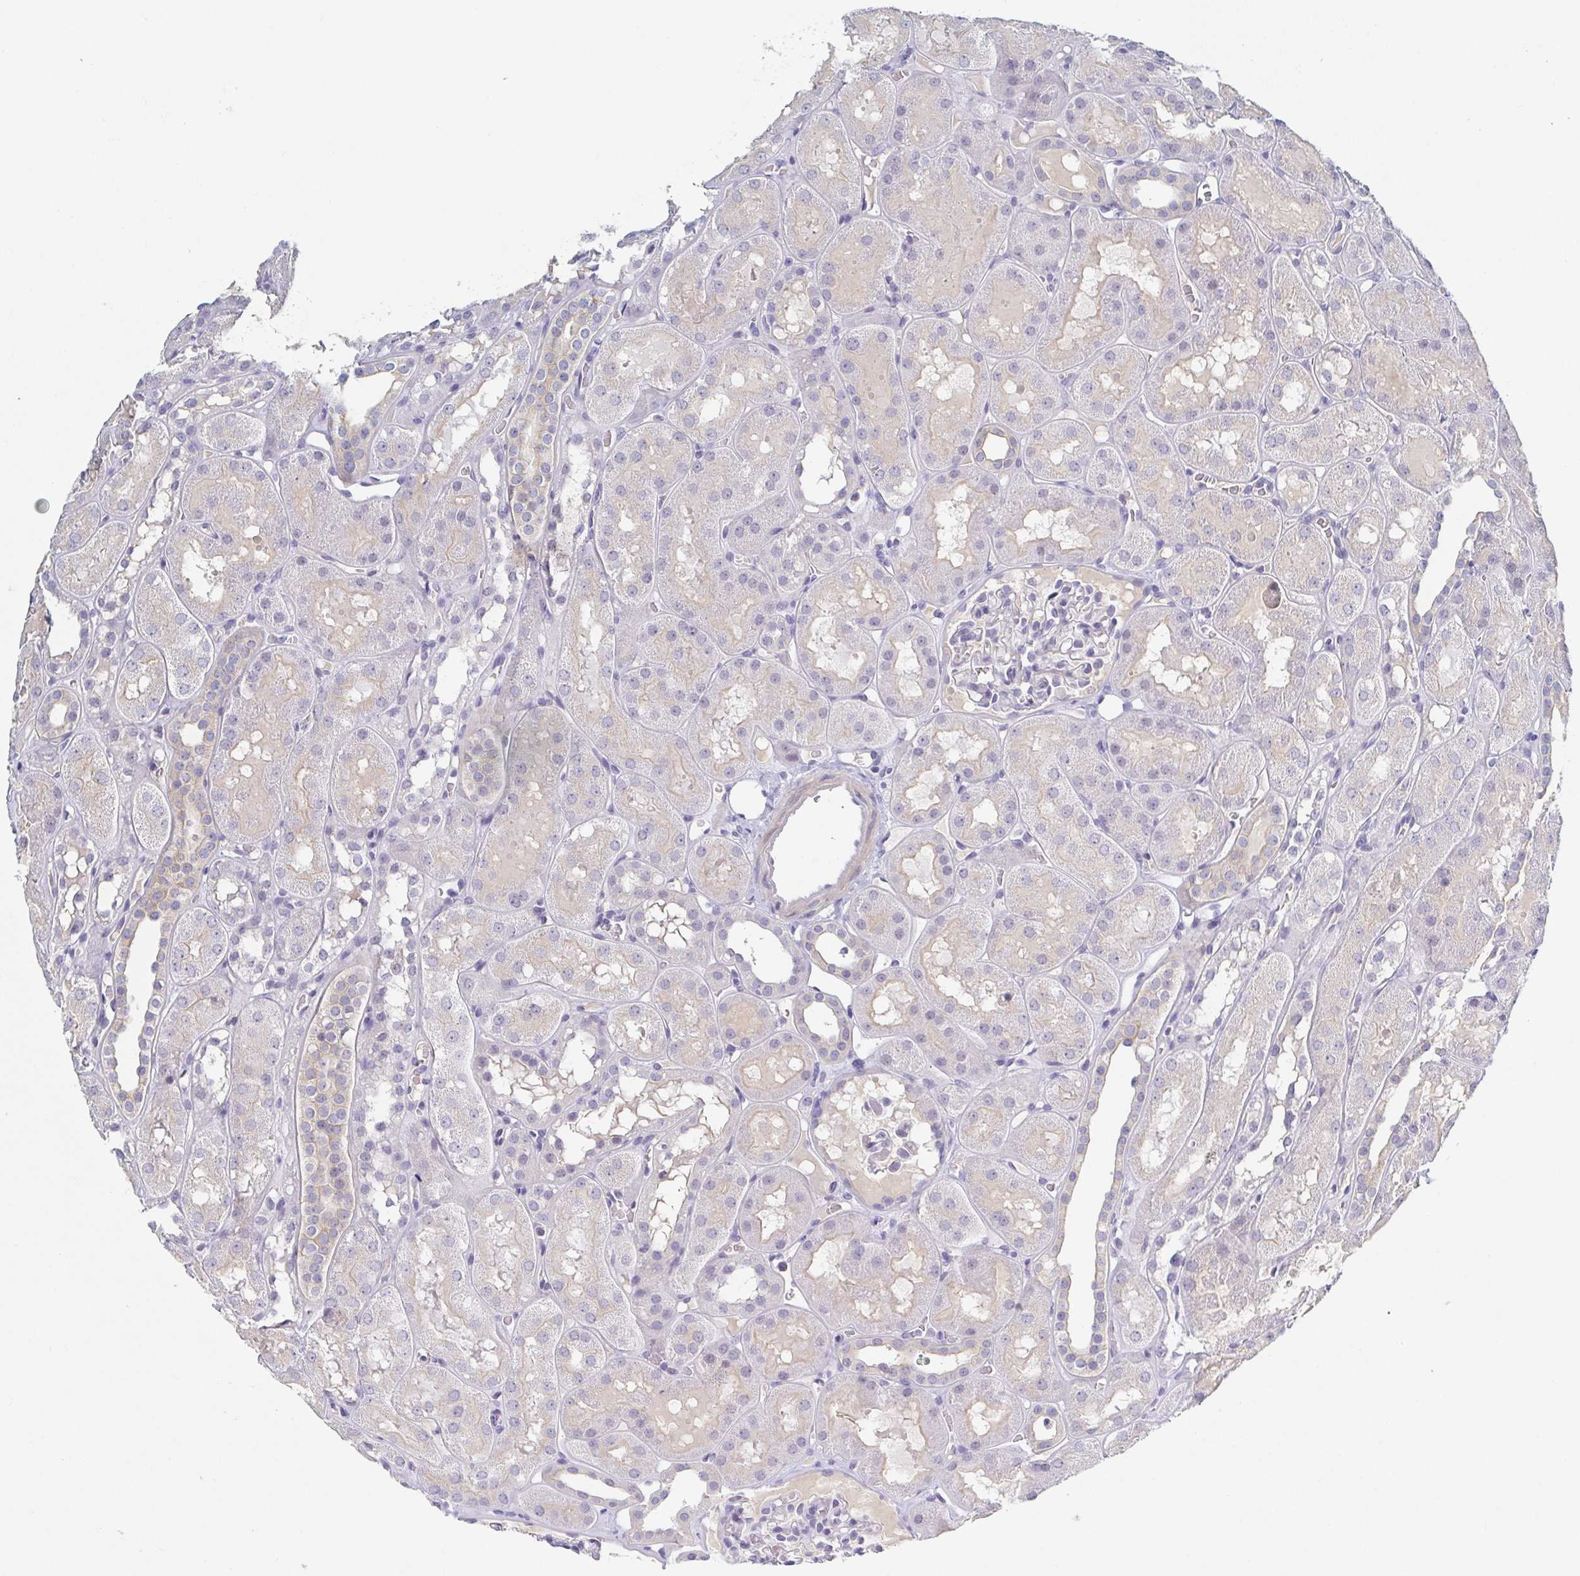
{"staining": {"intensity": "negative", "quantity": "none", "location": "none"}, "tissue": "kidney", "cell_type": "Cells in glomeruli", "image_type": "normal", "snomed": [{"axis": "morphology", "description": "Normal tissue, NOS"}, {"axis": "topography", "description": "Kidney"}, {"axis": "topography", "description": "Urinary bladder"}], "caption": "A photomicrograph of kidney stained for a protein shows no brown staining in cells in glomeruli. (Stains: DAB immunohistochemistry with hematoxylin counter stain, Microscopy: brightfield microscopy at high magnification).", "gene": "RHOV", "patient": {"sex": "male", "age": 16}}